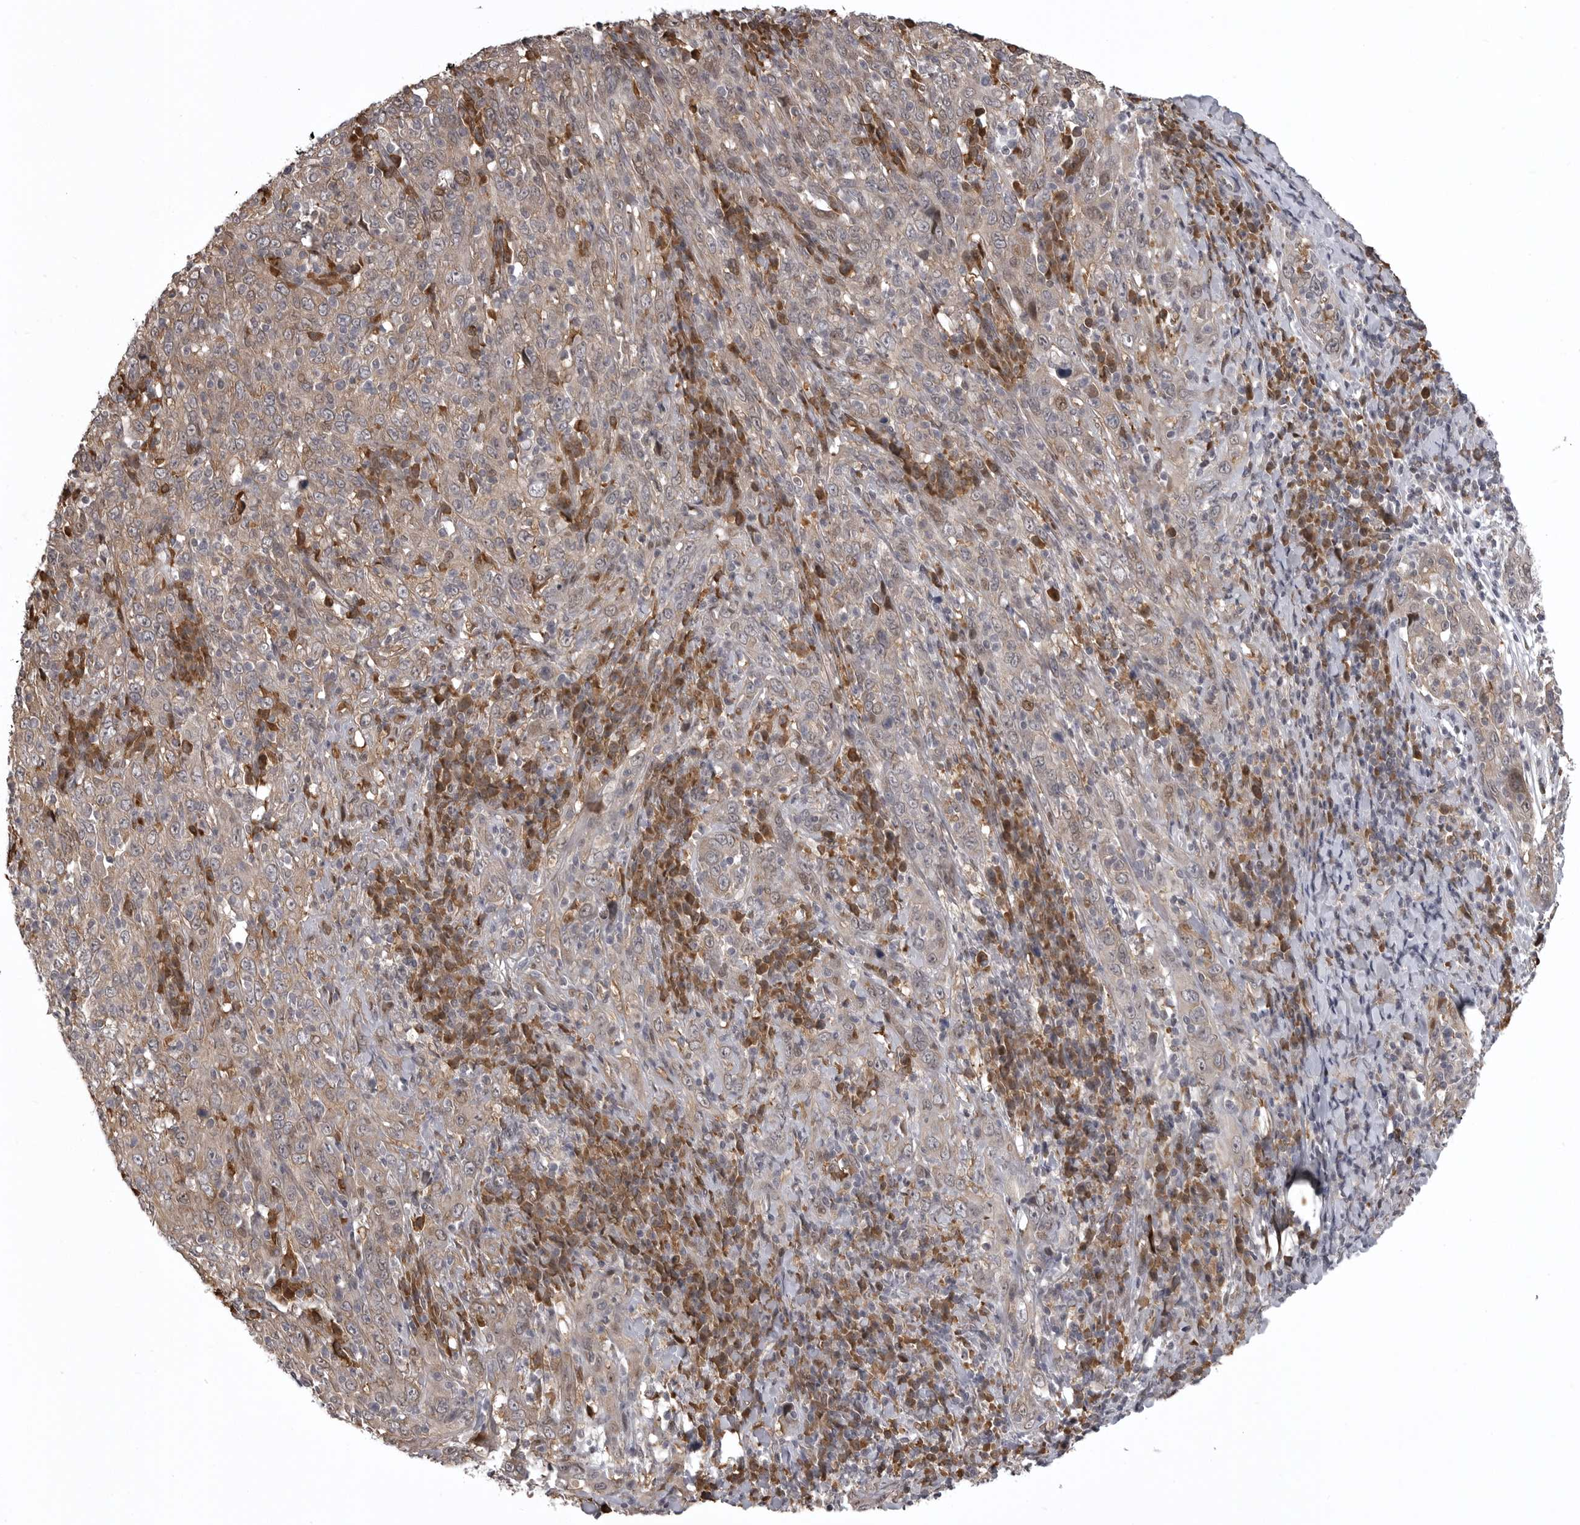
{"staining": {"intensity": "weak", "quantity": "25%-75%", "location": "cytoplasmic/membranous"}, "tissue": "cervical cancer", "cell_type": "Tumor cells", "image_type": "cancer", "snomed": [{"axis": "morphology", "description": "Squamous cell carcinoma, NOS"}, {"axis": "topography", "description": "Cervix"}], "caption": "Immunohistochemistry histopathology image of human cervical squamous cell carcinoma stained for a protein (brown), which exhibits low levels of weak cytoplasmic/membranous positivity in about 25%-75% of tumor cells.", "gene": "SNX16", "patient": {"sex": "female", "age": 46}}